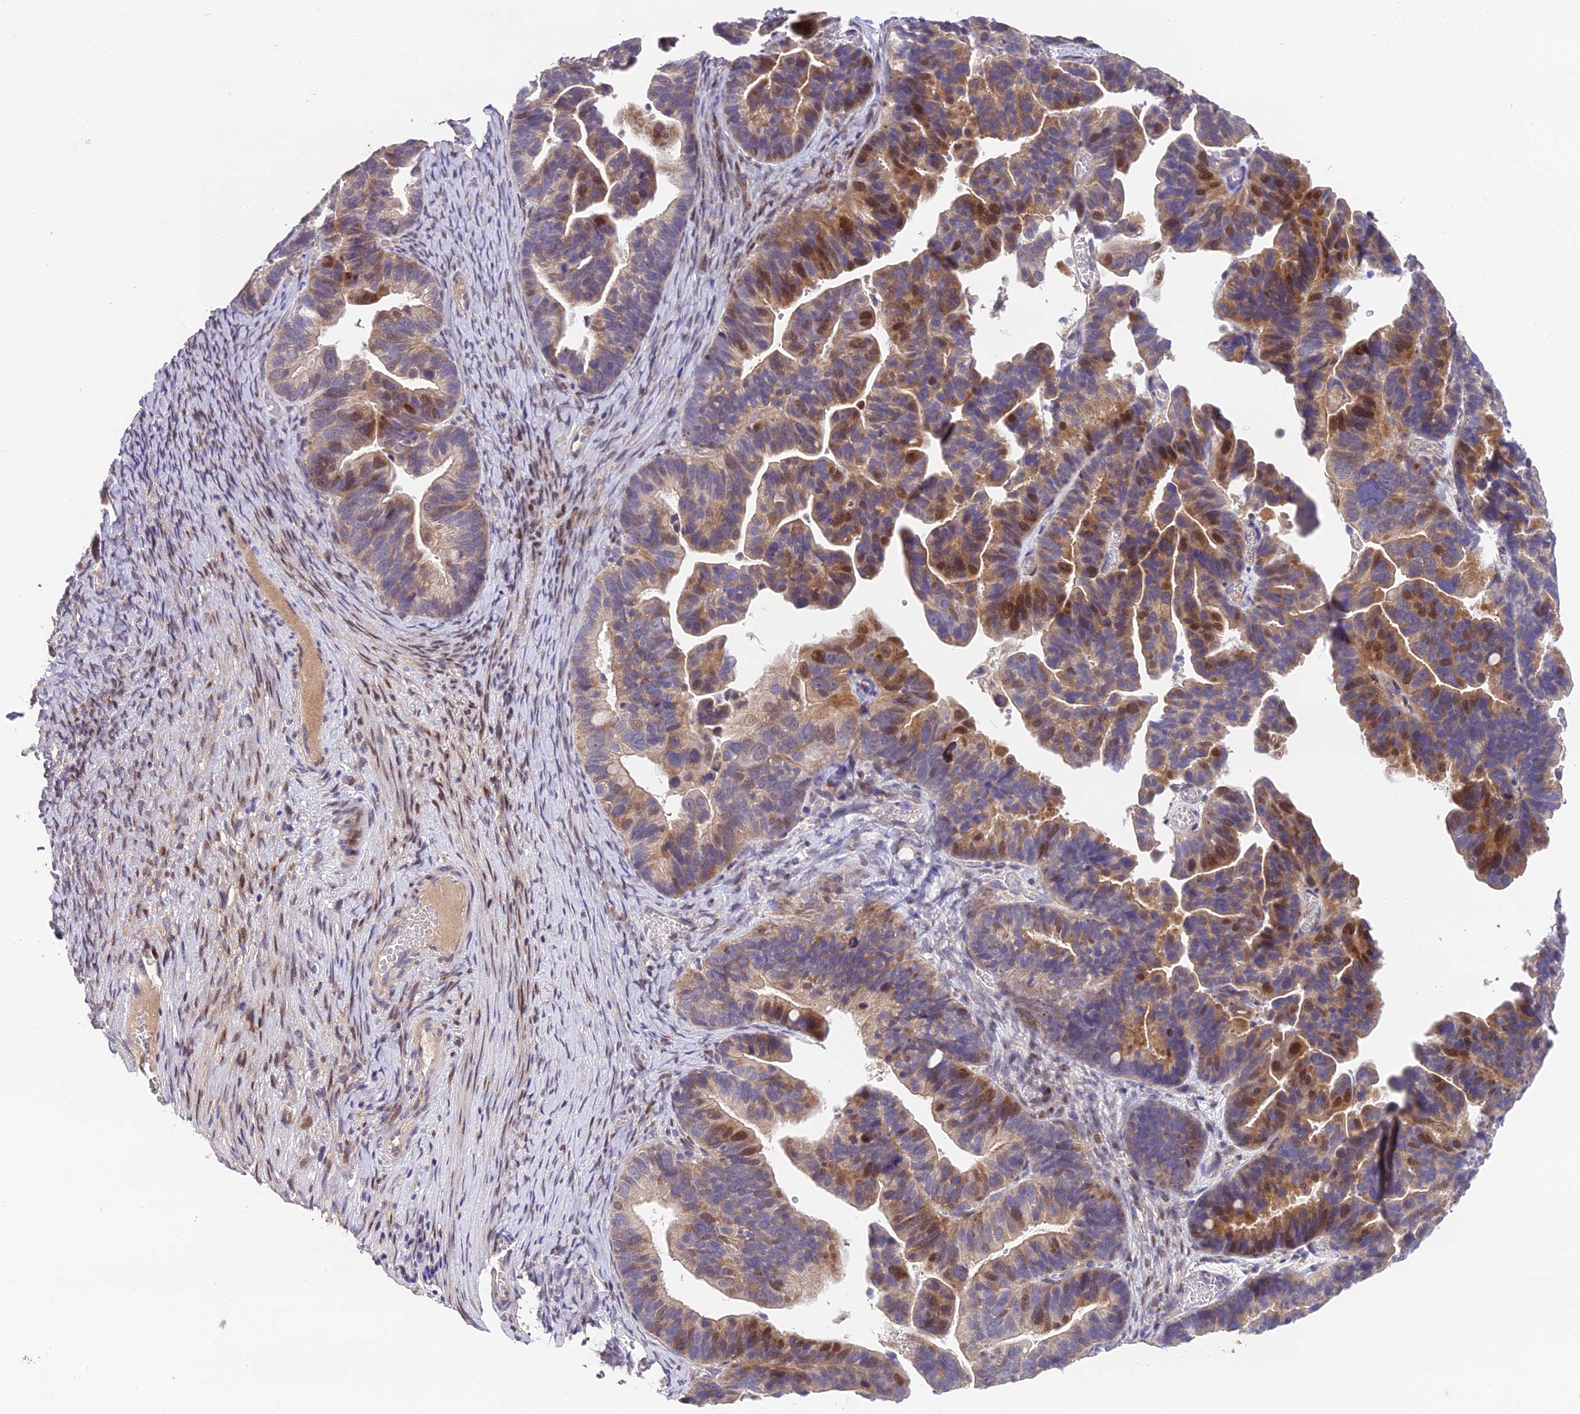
{"staining": {"intensity": "moderate", "quantity": "<25%", "location": "cytoplasmic/membranous,nuclear"}, "tissue": "ovarian cancer", "cell_type": "Tumor cells", "image_type": "cancer", "snomed": [{"axis": "morphology", "description": "Cystadenocarcinoma, serous, NOS"}, {"axis": "topography", "description": "Ovary"}], "caption": "This is a histology image of immunohistochemistry staining of serous cystadenocarcinoma (ovarian), which shows moderate positivity in the cytoplasmic/membranous and nuclear of tumor cells.", "gene": "PUS10", "patient": {"sex": "female", "age": 56}}